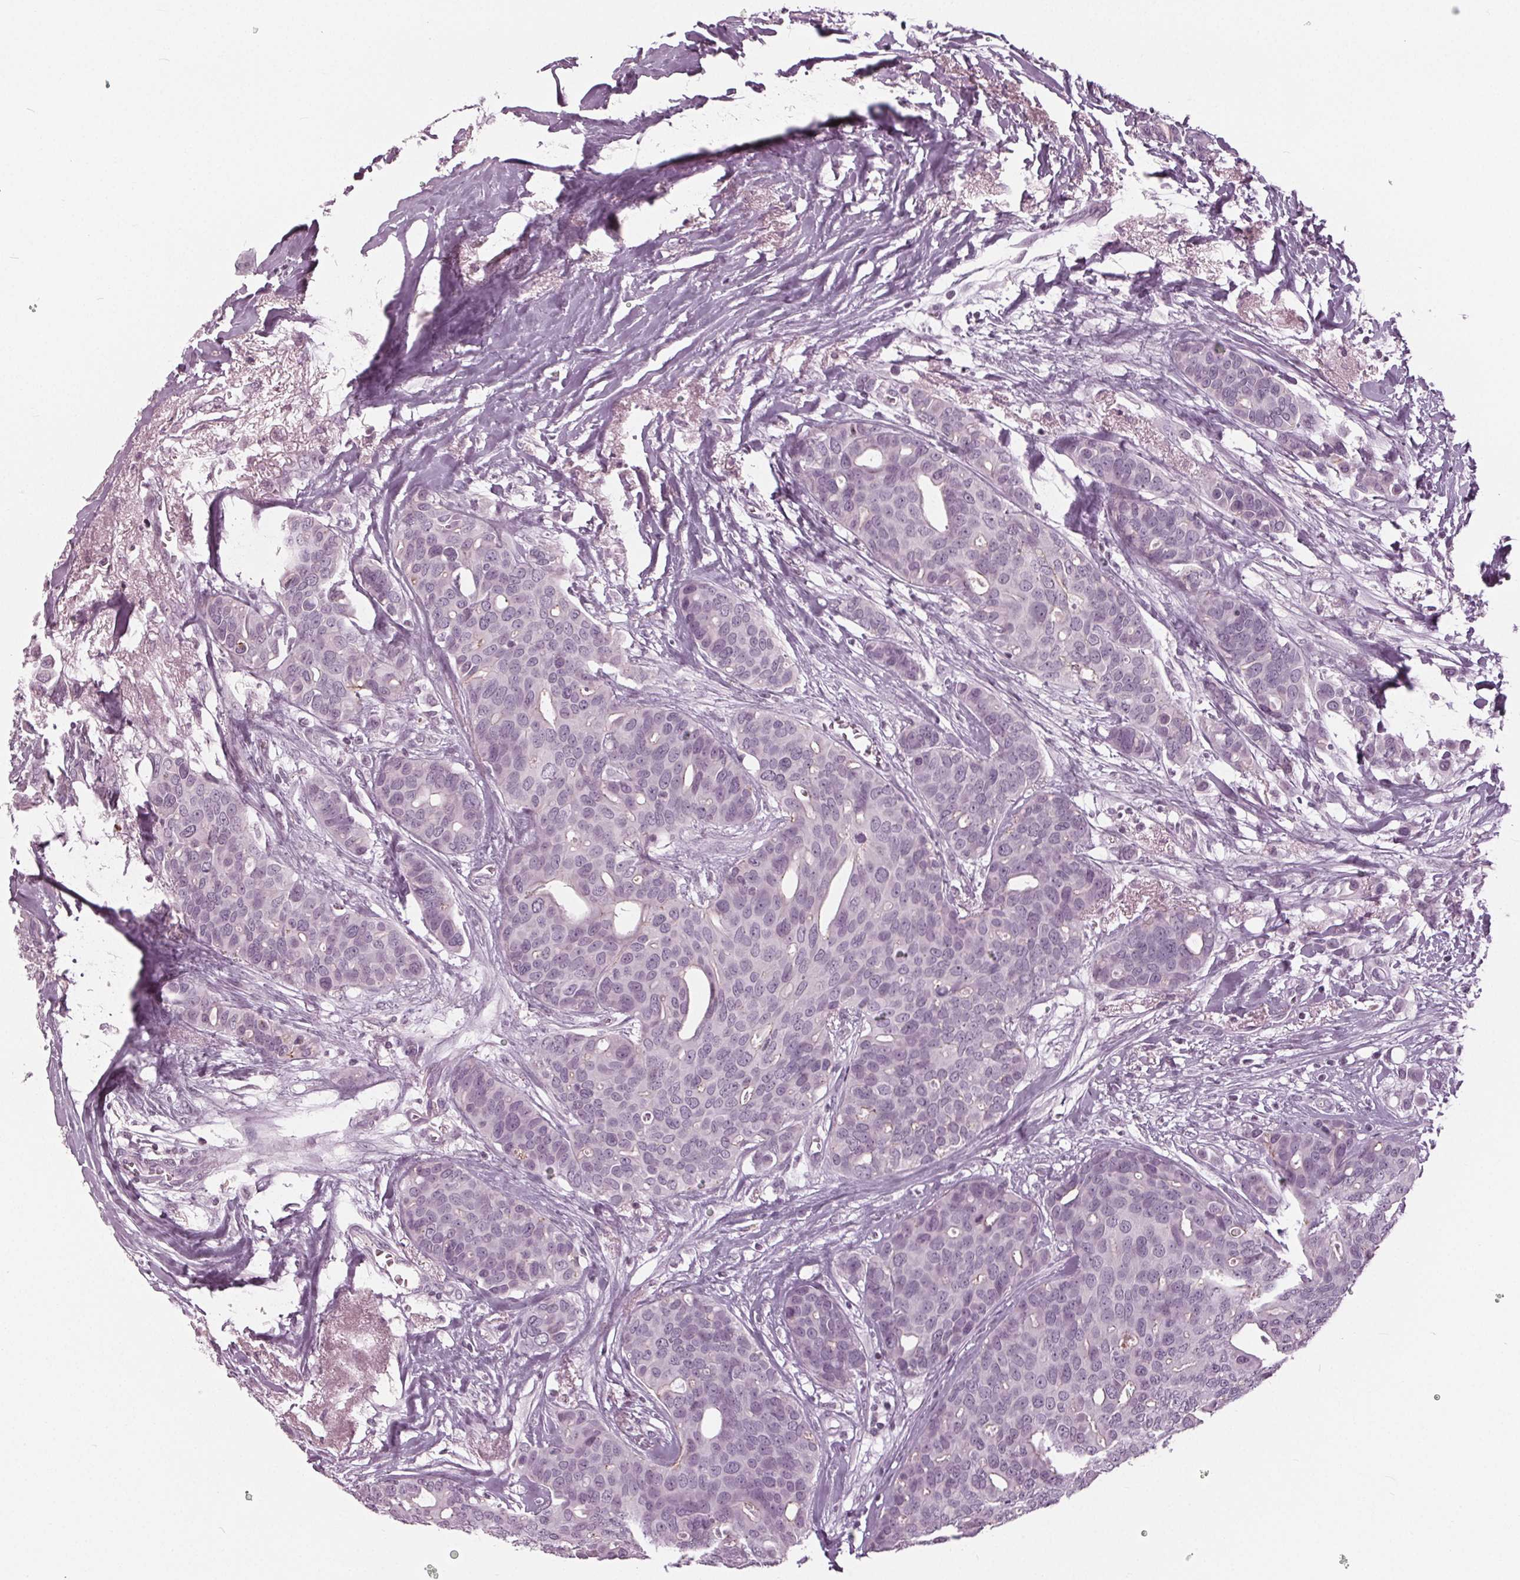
{"staining": {"intensity": "negative", "quantity": "none", "location": "none"}, "tissue": "breast cancer", "cell_type": "Tumor cells", "image_type": "cancer", "snomed": [{"axis": "morphology", "description": "Duct carcinoma"}, {"axis": "topography", "description": "Breast"}], "caption": "An image of breast invasive ductal carcinoma stained for a protein demonstrates no brown staining in tumor cells.", "gene": "SLC9A4", "patient": {"sex": "female", "age": 54}}